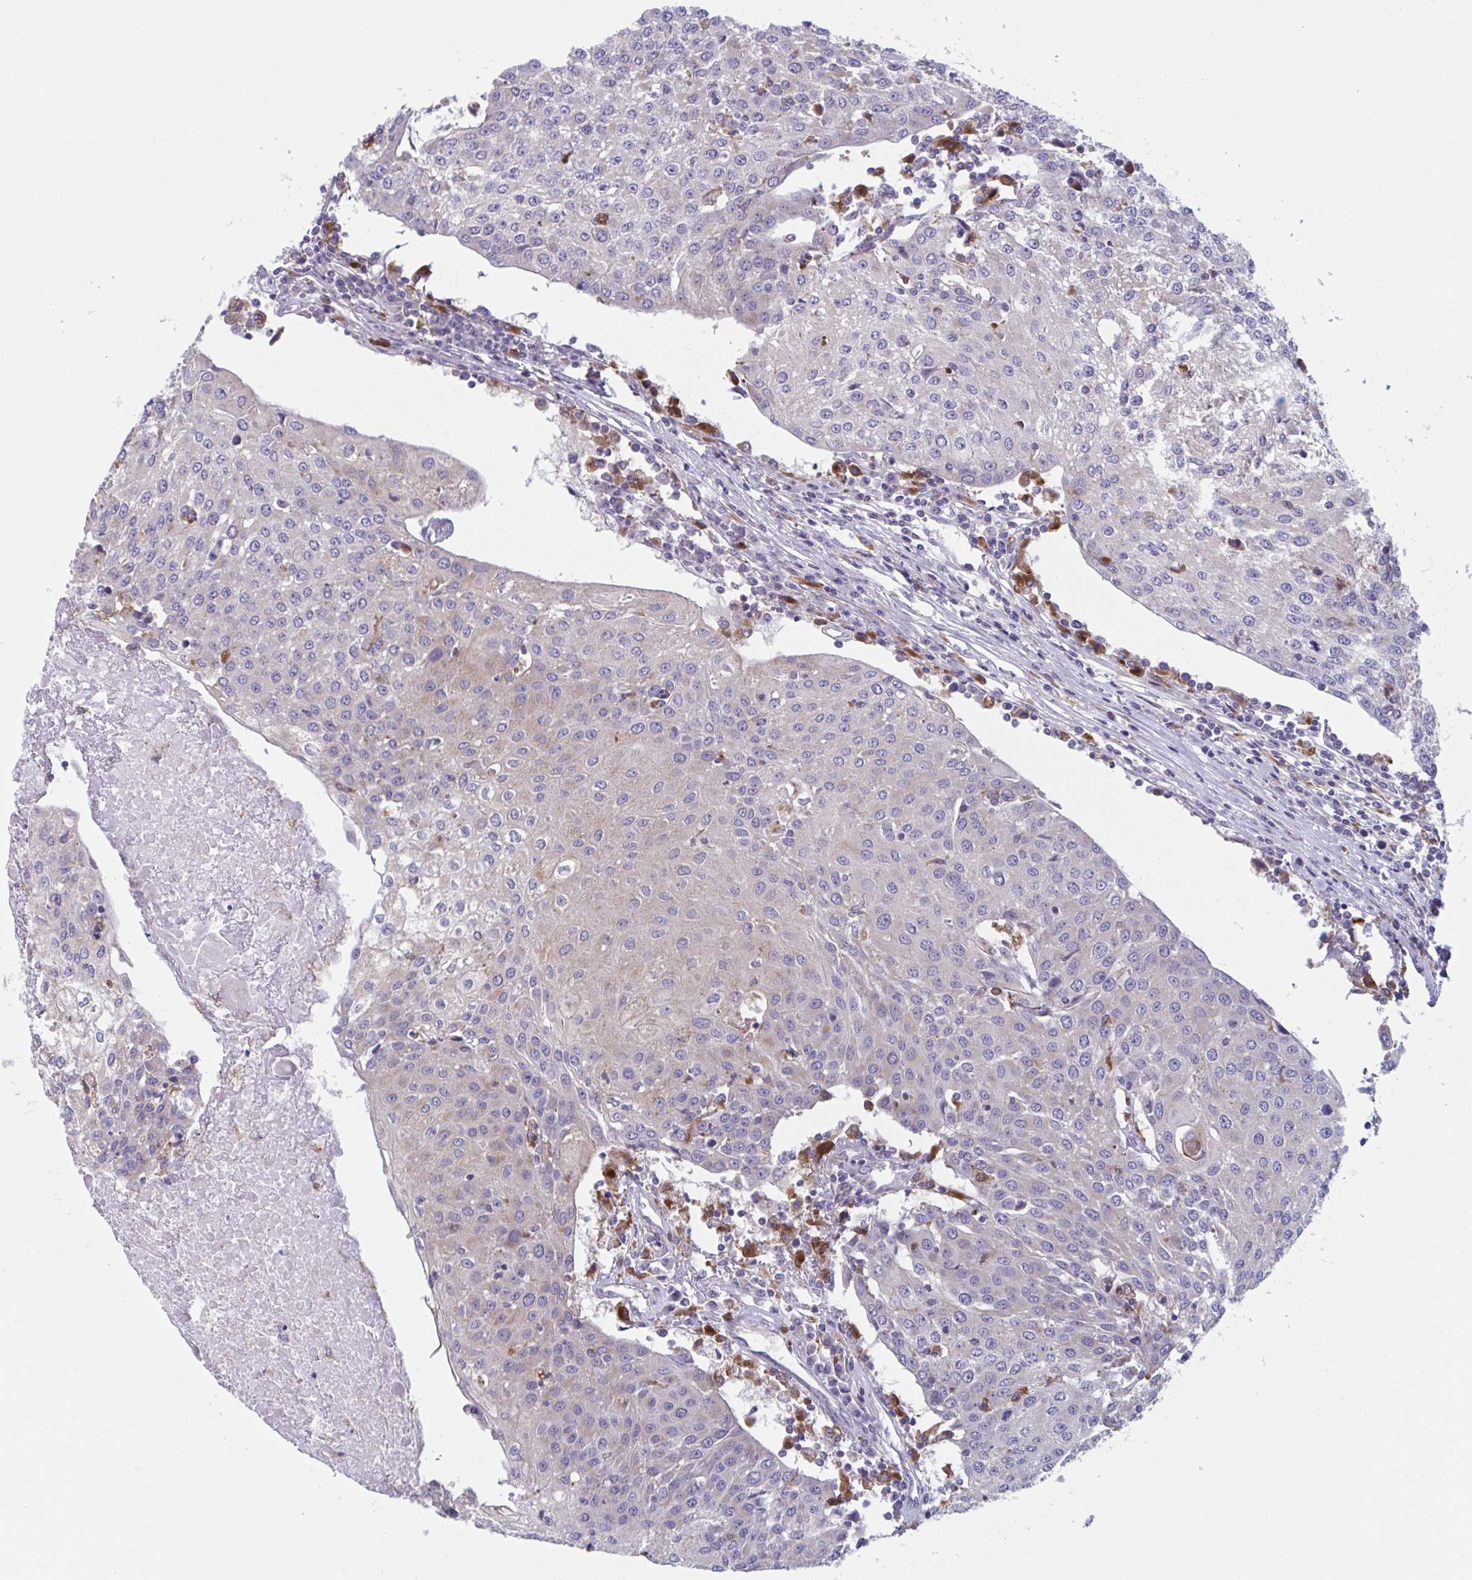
{"staining": {"intensity": "negative", "quantity": "none", "location": "none"}, "tissue": "urothelial cancer", "cell_type": "Tumor cells", "image_type": "cancer", "snomed": [{"axis": "morphology", "description": "Urothelial carcinoma, High grade"}, {"axis": "topography", "description": "Urinary bladder"}], "caption": "An immunohistochemistry photomicrograph of high-grade urothelial carcinoma is shown. There is no staining in tumor cells of high-grade urothelial carcinoma. (DAB immunohistochemistry (IHC), high magnification).", "gene": "NIPSNAP1", "patient": {"sex": "female", "age": 85}}